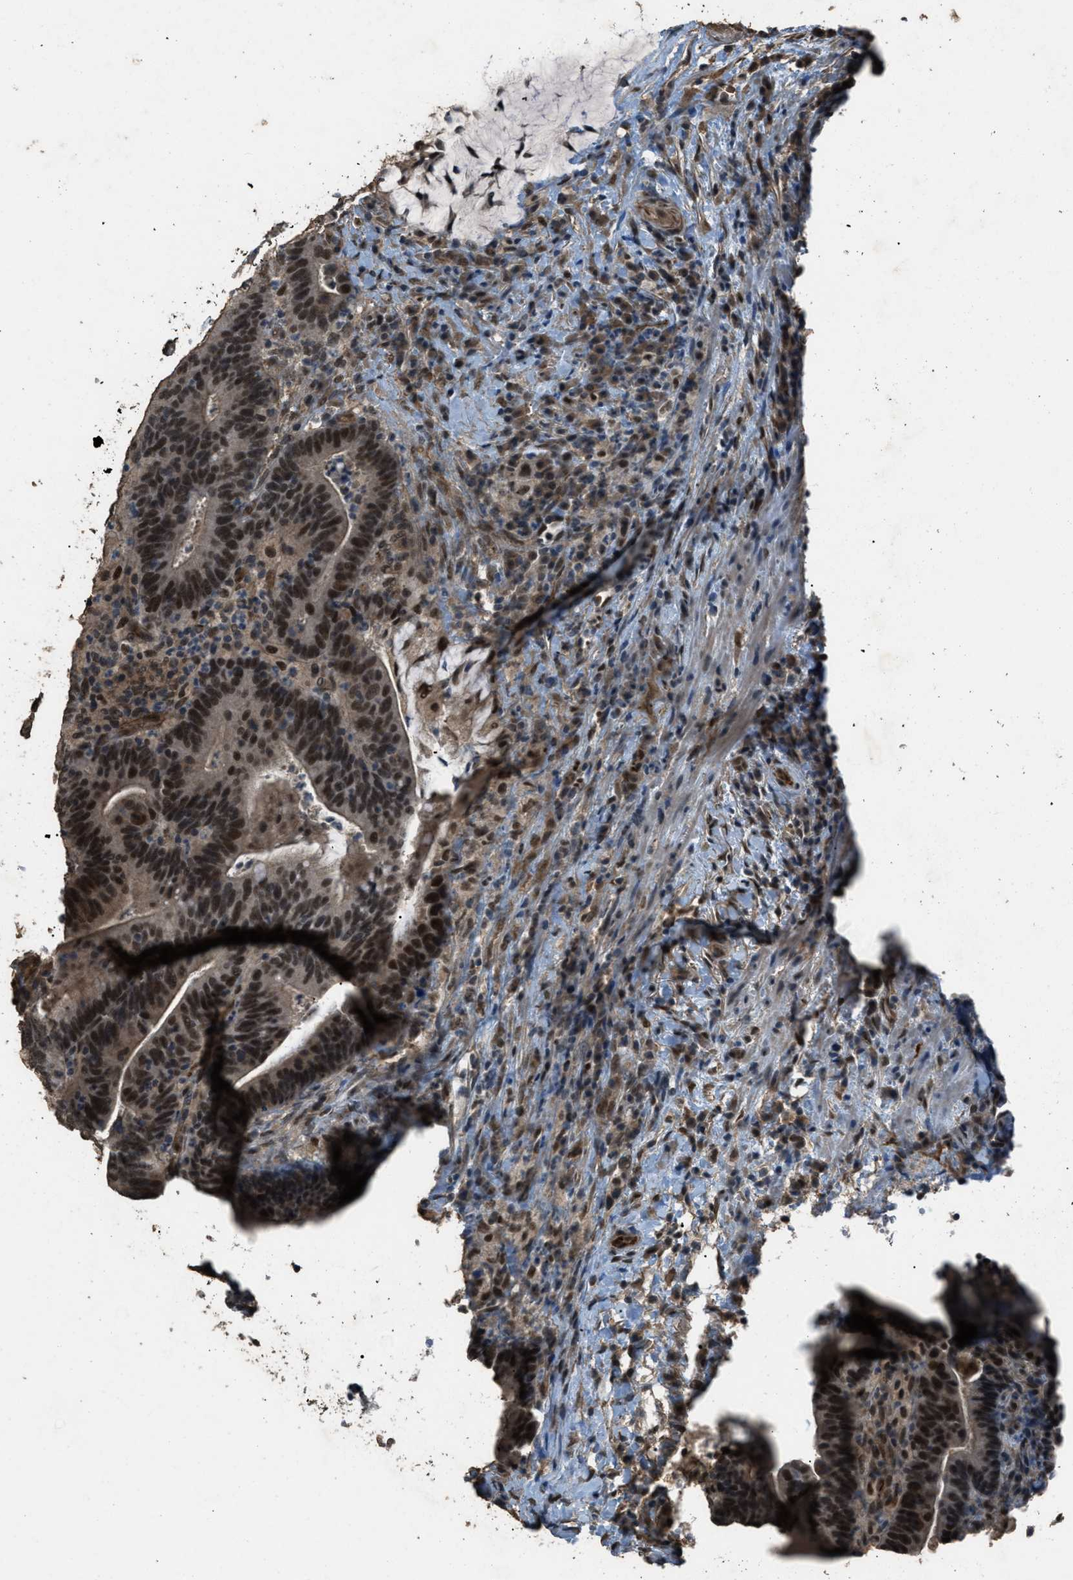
{"staining": {"intensity": "strong", "quantity": ">75%", "location": "nuclear"}, "tissue": "colorectal cancer", "cell_type": "Tumor cells", "image_type": "cancer", "snomed": [{"axis": "morphology", "description": "Adenocarcinoma, NOS"}, {"axis": "topography", "description": "Colon"}], "caption": "Colorectal cancer stained with a brown dye displays strong nuclear positive staining in about >75% of tumor cells.", "gene": "SERTAD2", "patient": {"sex": "female", "age": 66}}